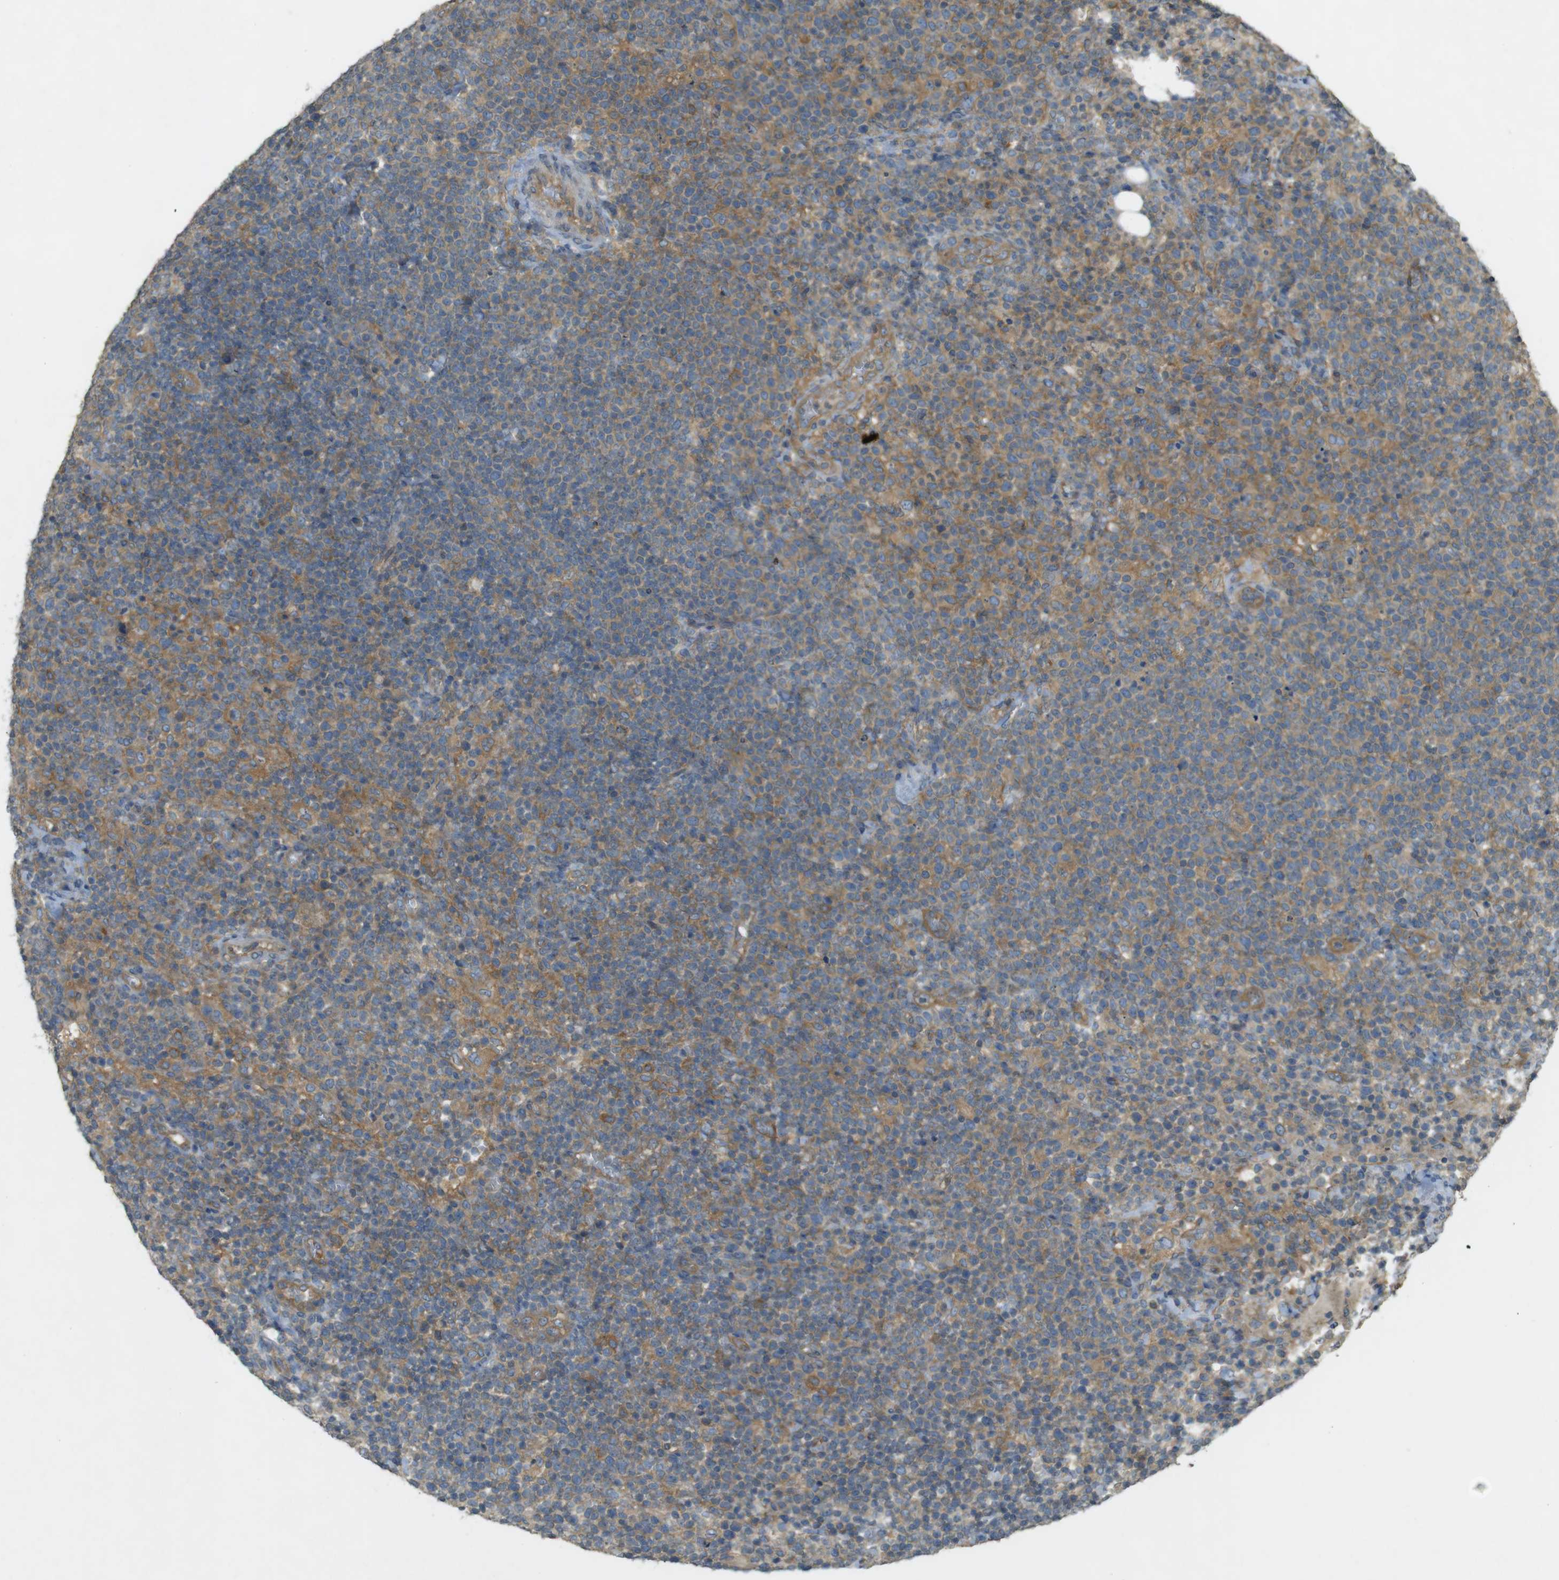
{"staining": {"intensity": "moderate", "quantity": ">75%", "location": "cytoplasmic/membranous"}, "tissue": "lymphoma", "cell_type": "Tumor cells", "image_type": "cancer", "snomed": [{"axis": "morphology", "description": "Malignant lymphoma, non-Hodgkin's type, High grade"}, {"axis": "topography", "description": "Lymph node"}], "caption": "This is a micrograph of immunohistochemistry staining of malignant lymphoma, non-Hodgkin's type (high-grade), which shows moderate staining in the cytoplasmic/membranous of tumor cells.", "gene": "KIF5B", "patient": {"sex": "male", "age": 61}}